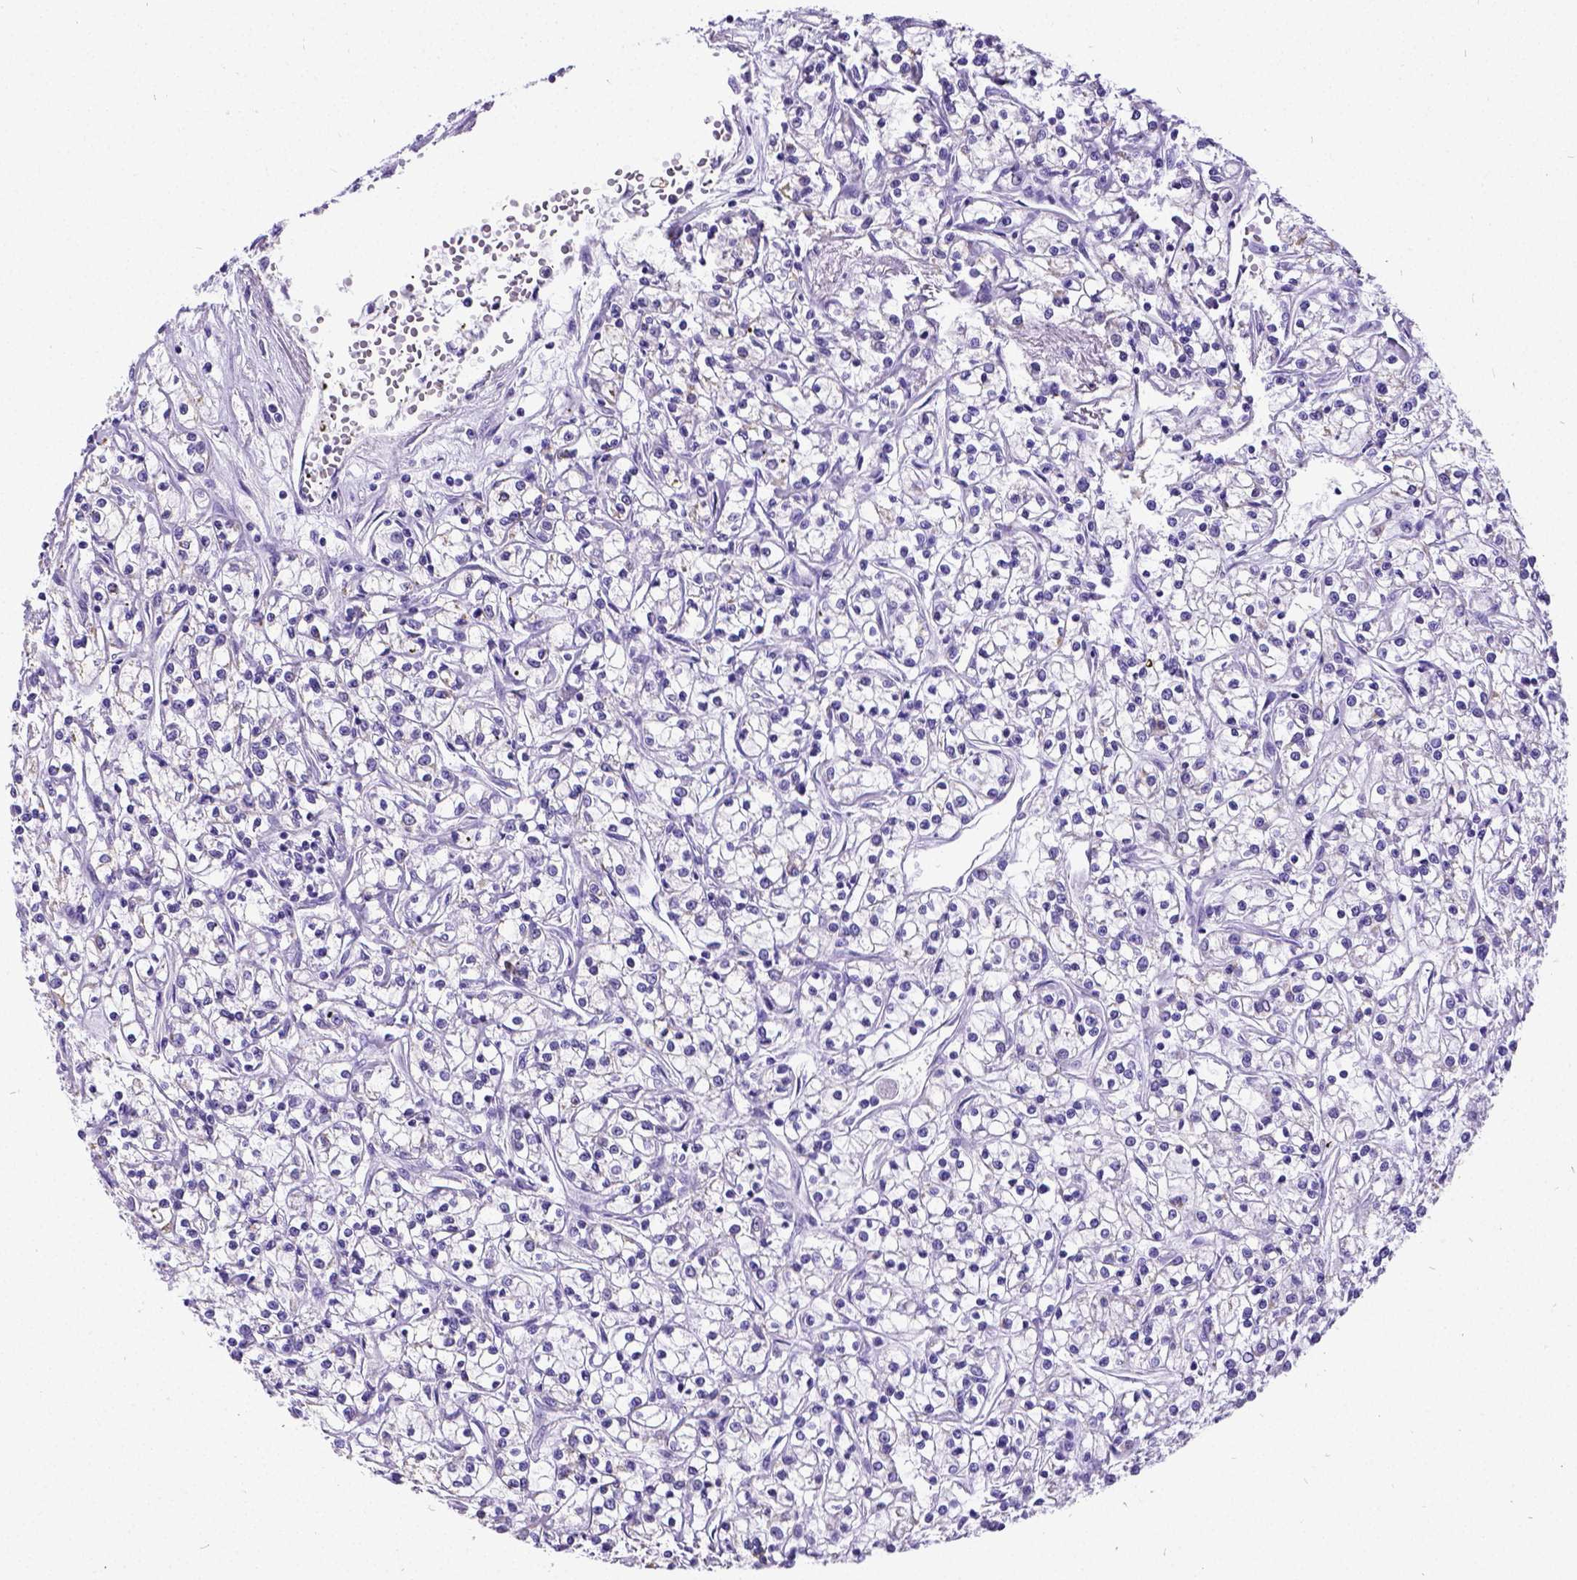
{"staining": {"intensity": "negative", "quantity": "none", "location": "none"}, "tissue": "renal cancer", "cell_type": "Tumor cells", "image_type": "cancer", "snomed": [{"axis": "morphology", "description": "Adenocarcinoma, NOS"}, {"axis": "topography", "description": "Kidney"}], "caption": "Tumor cells show no significant positivity in renal adenocarcinoma.", "gene": "SATB2", "patient": {"sex": "female", "age": 59}}